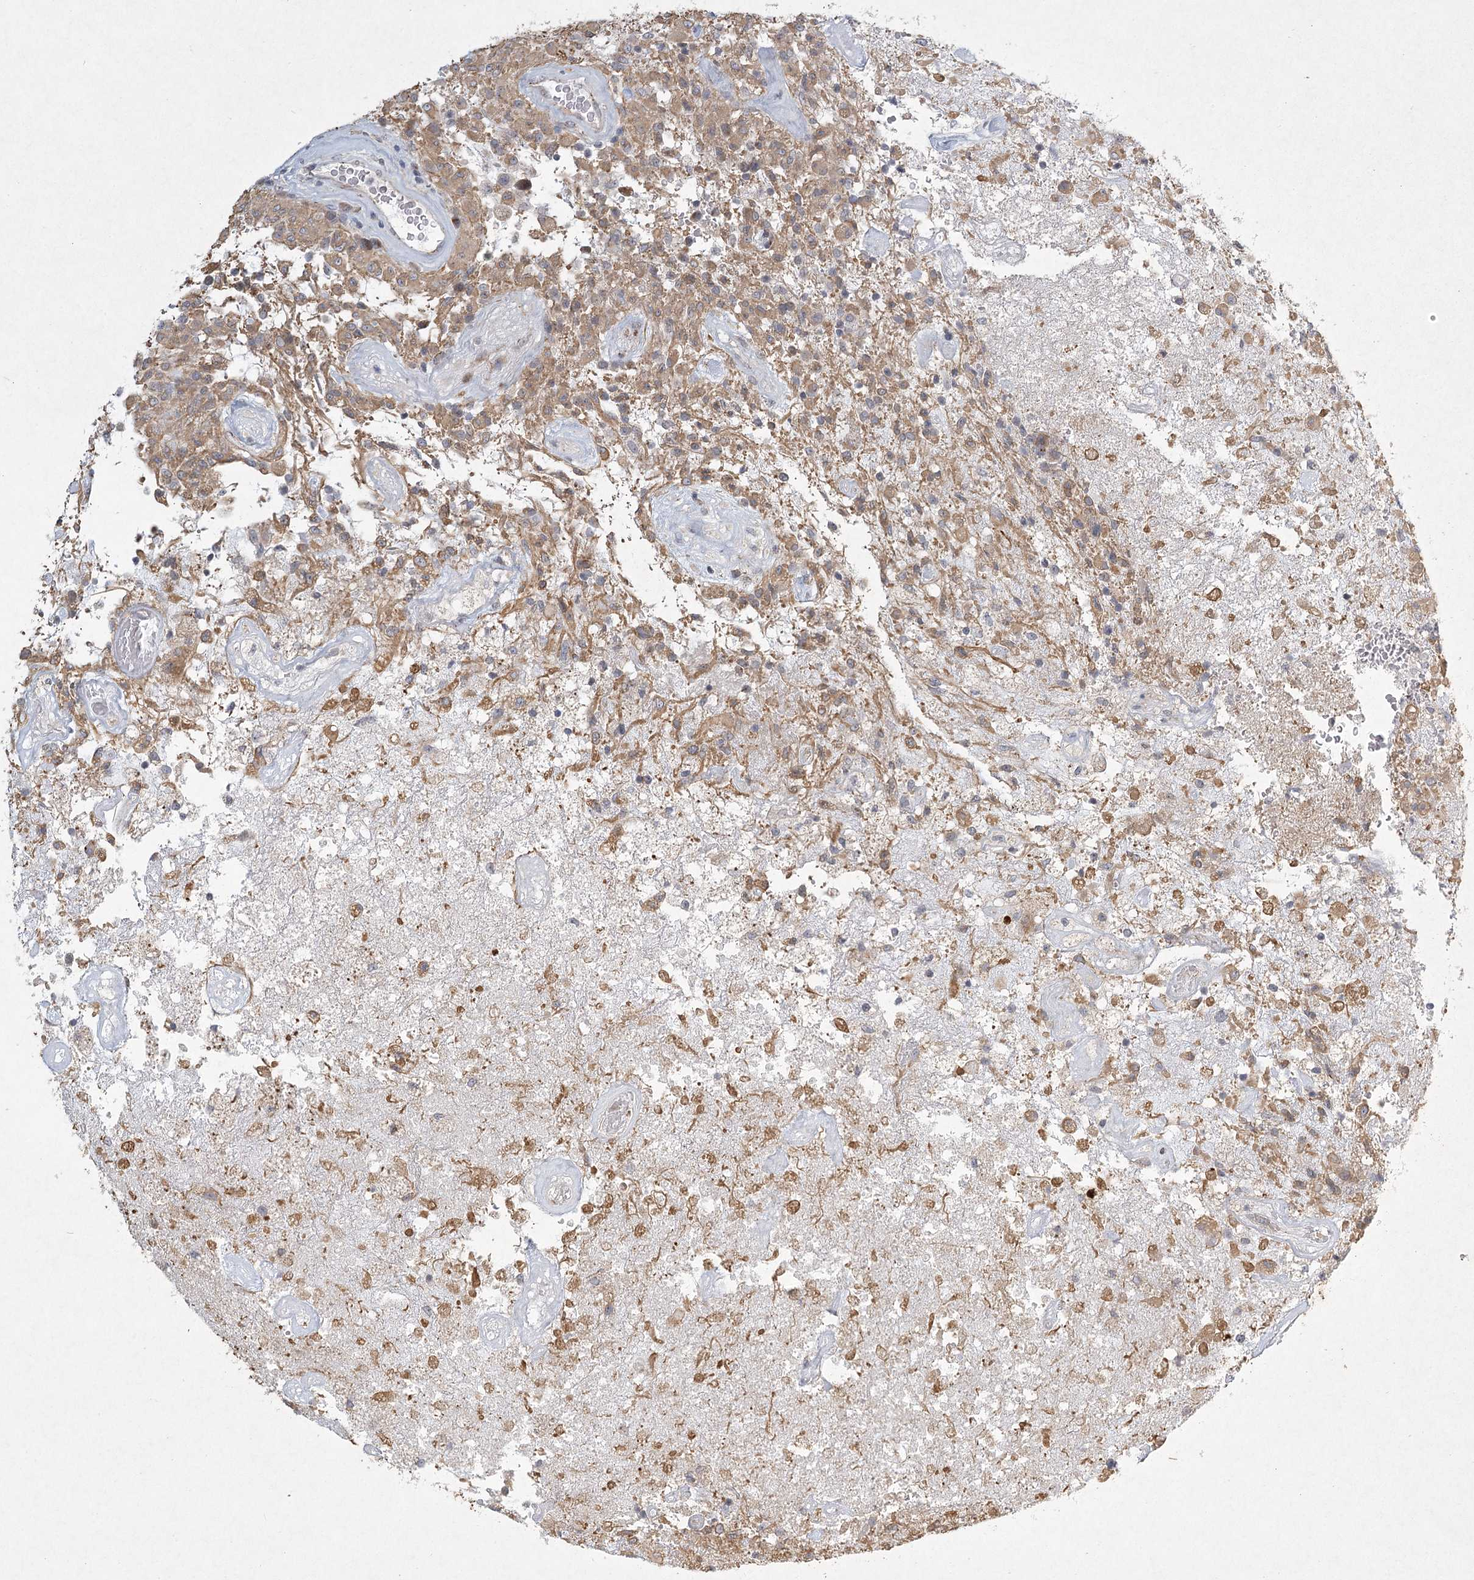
{"staining": {"intensity": "moderate", "quantity": "25%-75%", "location": "cytoplasmic/membranous"}, "tissue": "glioma", "cell_type": "Tumor cells", "image_type": "cancer", "snomed": [{"axis": "morphology", "description": "Glioma, malignant, High grade"}, {"axis": "topography", "description": "Brain"}], "caption": "Protein expression analysis of high-grade glioma (malignant) shows moderate cytoplasmic/membranous positivity in about 25%-75% of tumor cells.", "gene": "MEPE", "patient": {"sex": "female", "age": 57}}